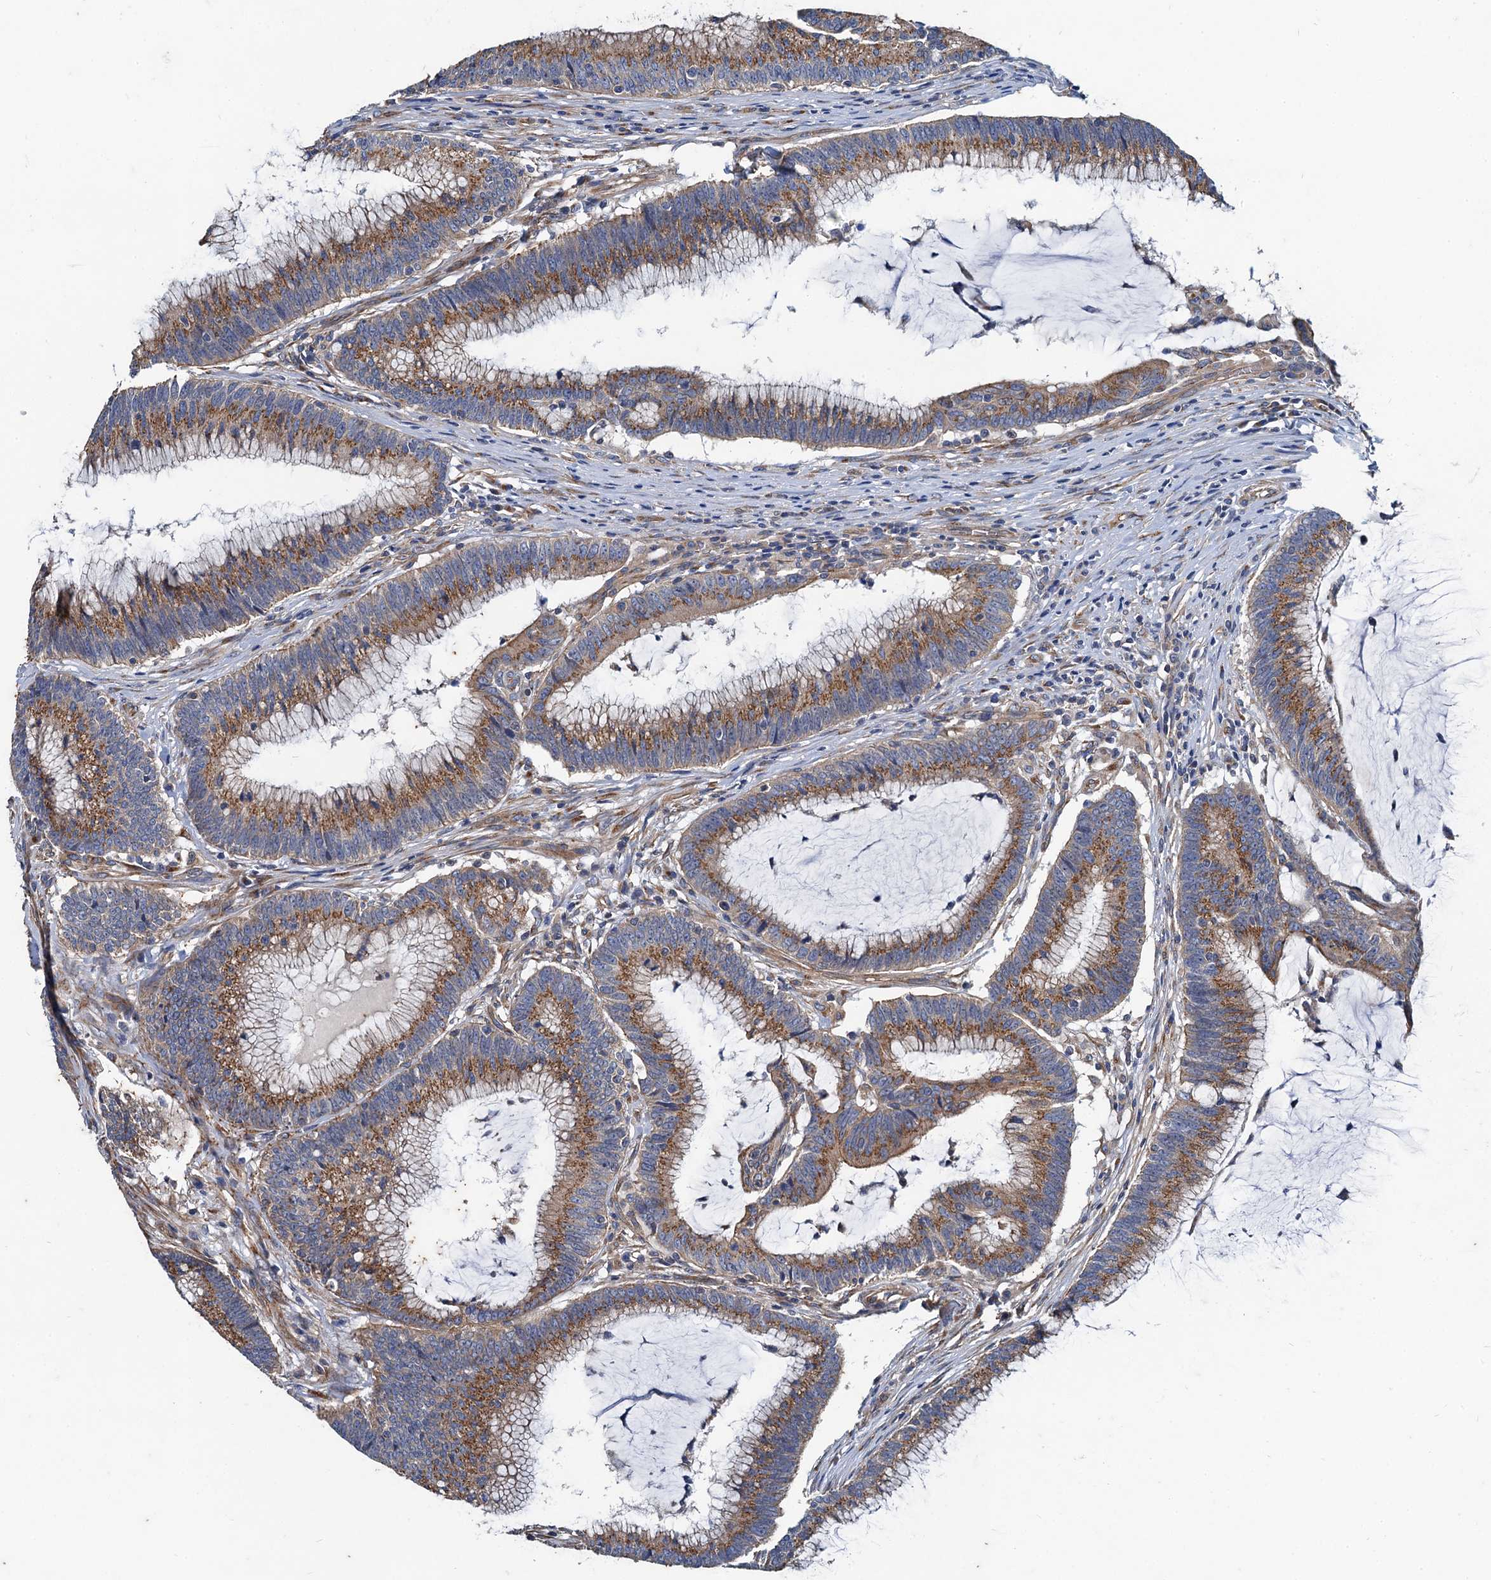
{"staining": {"intensity": "moderate", "quantity": ">75%", "location": "cytoplasmic/membranous"}, "tissue": "colorectal cancer", "cell_type": "Tumor cells", "image_type": "cancer", "snomed": [{"axis": "morphology", "description": "Adenocarcinoma, NOS"}, {"axis": "topography", "description": "Rectum"}], "caption": "Immunohistochemistry (IHC) micrograph of human colorectal cancer stained for a protein (brown), which shows medium levels of moderate cytoplasmic/membranous staining in approximately >75% of tumor cells.", "gene": "NGRN", "patient": {"sex": "female", "age": 77}}